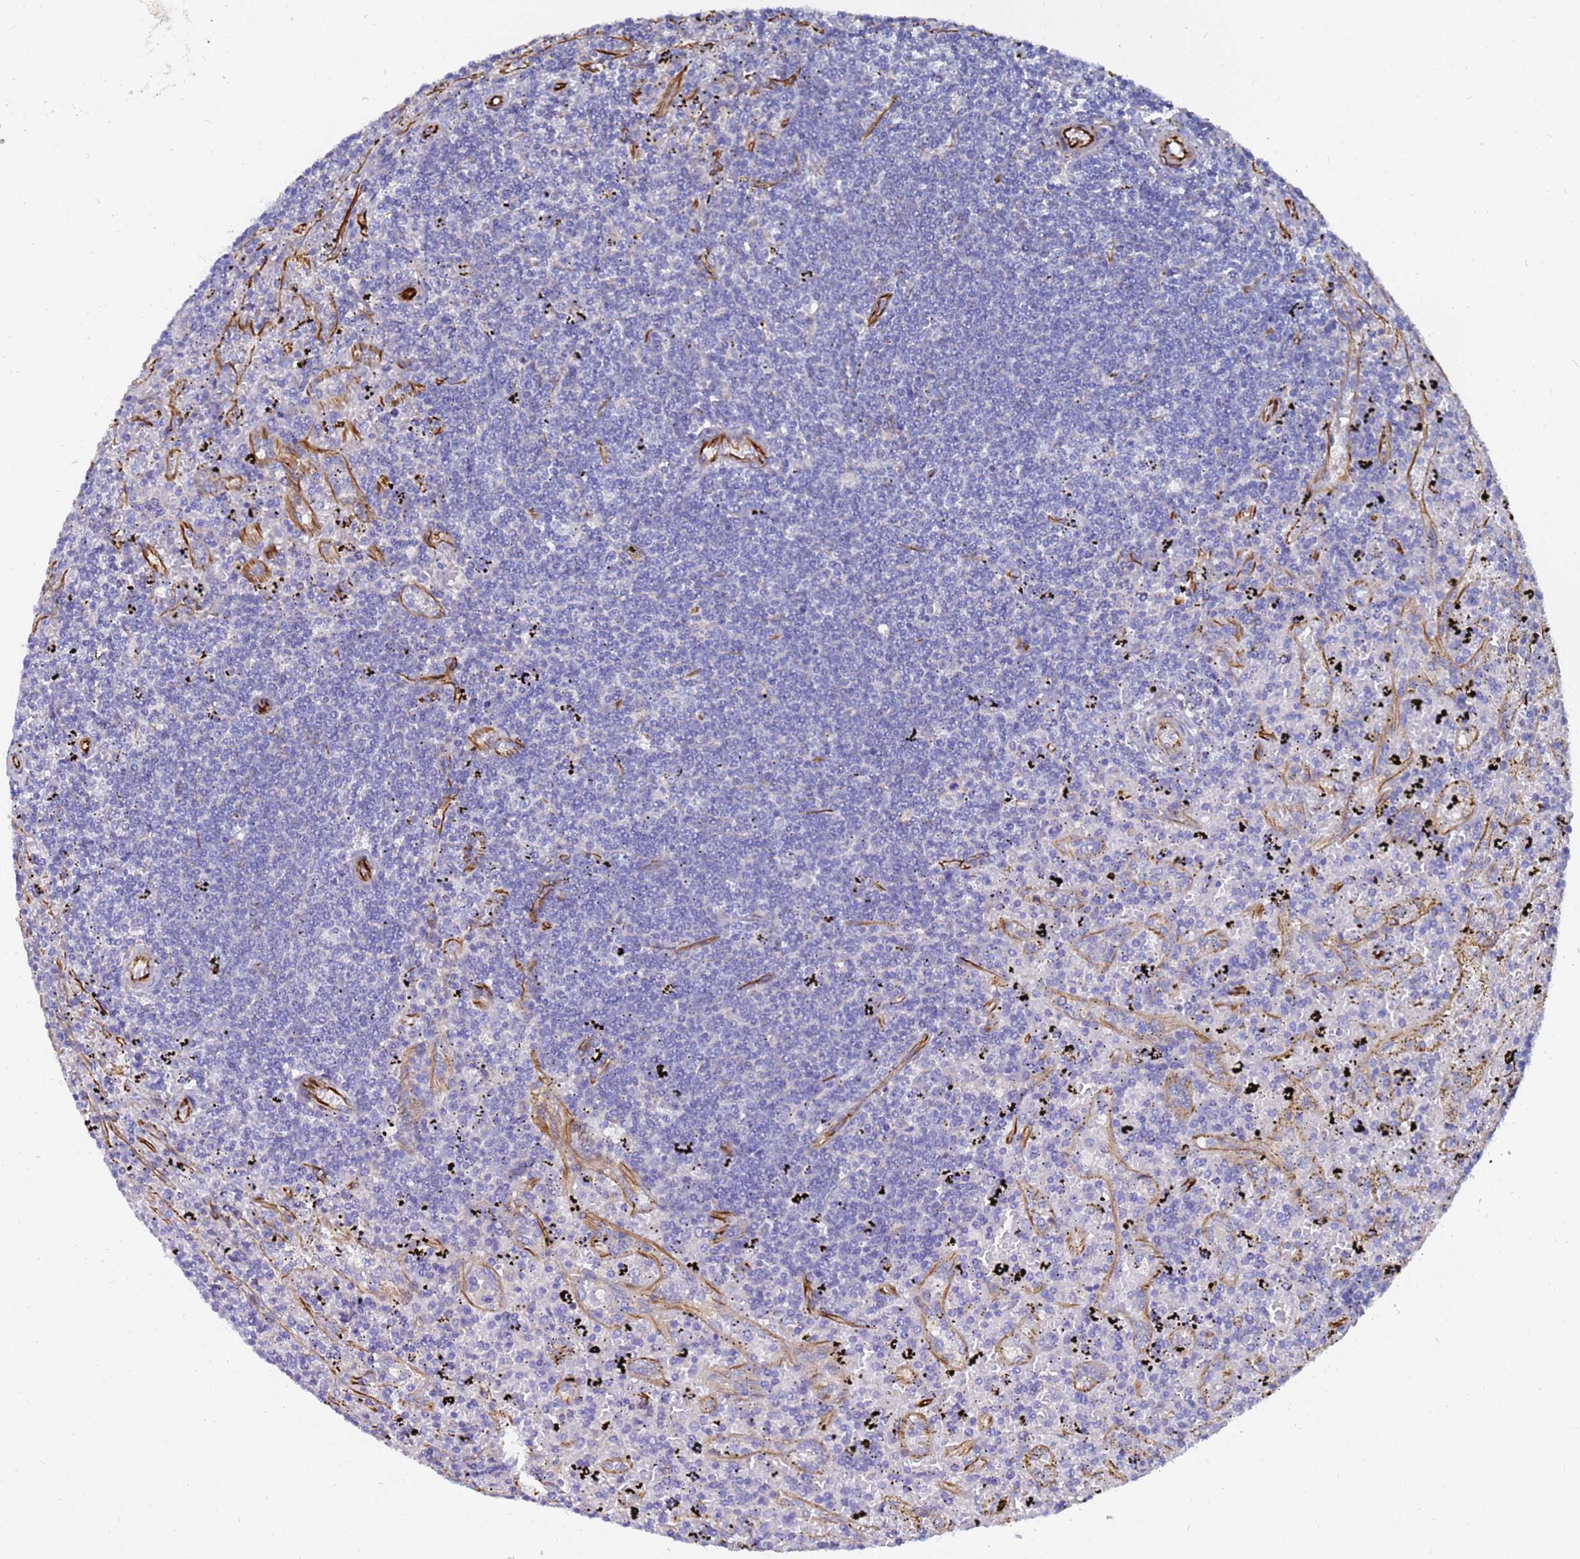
{"staining": {"intensity": "negative", "quantity": "none", "location": "none"}, "tissue": "lymphoma", "cell_type": "Tumor cells", "image_type": "cancer", "snomed": [{"axis": "morphology", "description": "Malignant lymphoma, non-Hodgkin's type, Low grade"}, {"axis": "topography", "description": "Spleen"}], "caption": "High magnification brightfield microscopy of low-grade malignant lymphoma, non-Hodgkin's type stained with DAB (brown) and counterstained with hematoxylin (blue): tumor cells show no significant positivity.", "gene": "SYT13", "patient": {"sex": "male", "age": 76}}